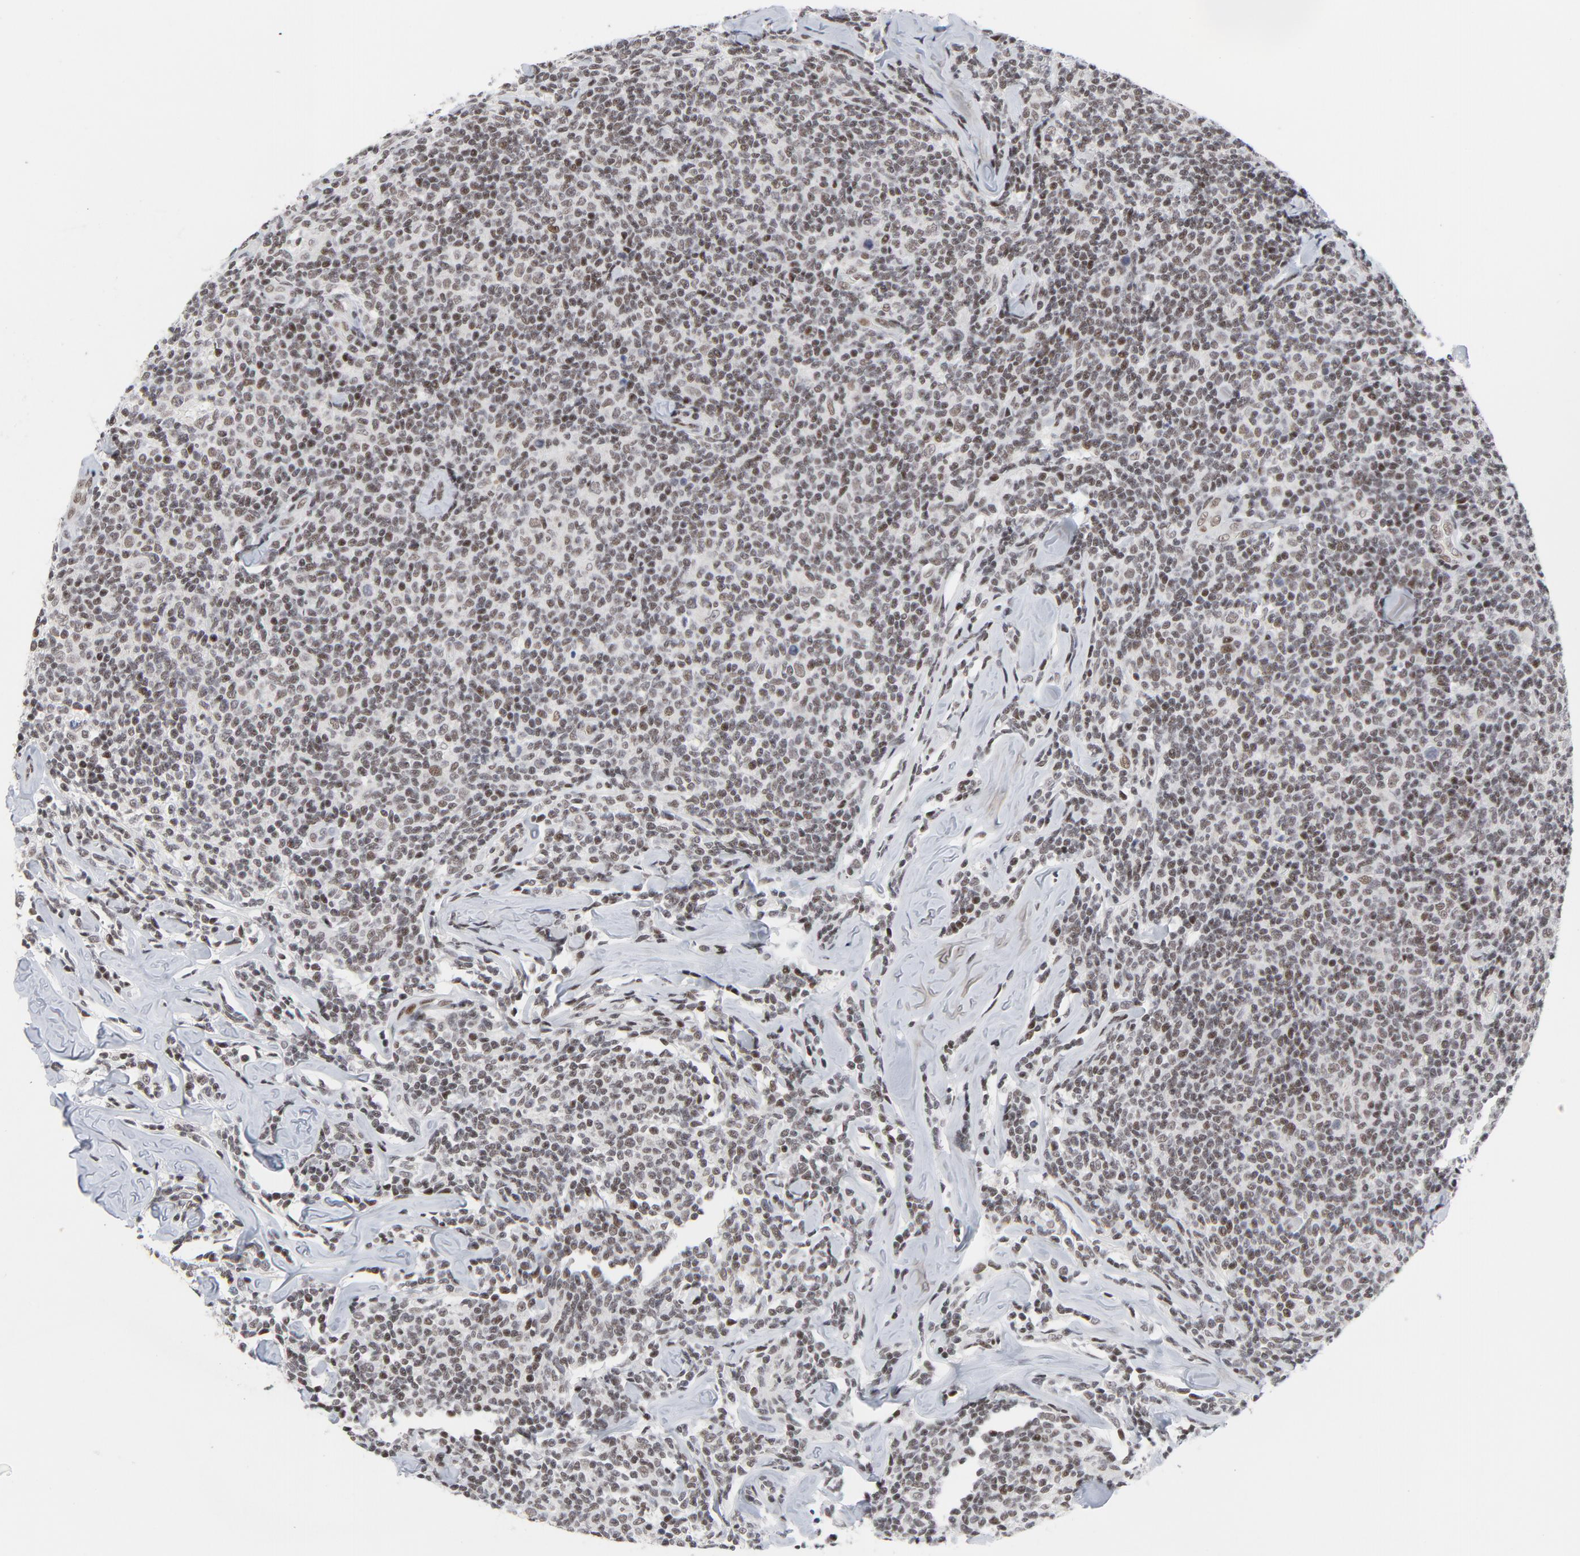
{"staining": {"intensity": "moderate", "quantity": "25%-75%", "location": "nuclear"}, "tissue": "lymphoma", "cell_type": "Tumor cells", "image_type": "cancer", "snomed": [{"axis": "morphology", "description": "Malignant lymphoma, non-Hodgkin's type, Low grade"}, {"axis": "topography", "description": "Lymph node"}], "caption": "The histopathology image reveals immunohistochemical staining of lymphoma. There is moderate nuclear expression is present in approximately 25%-75% of tumor cells.", "gene": "GABPA", "patient": {"sex": "female", "age": 56}}